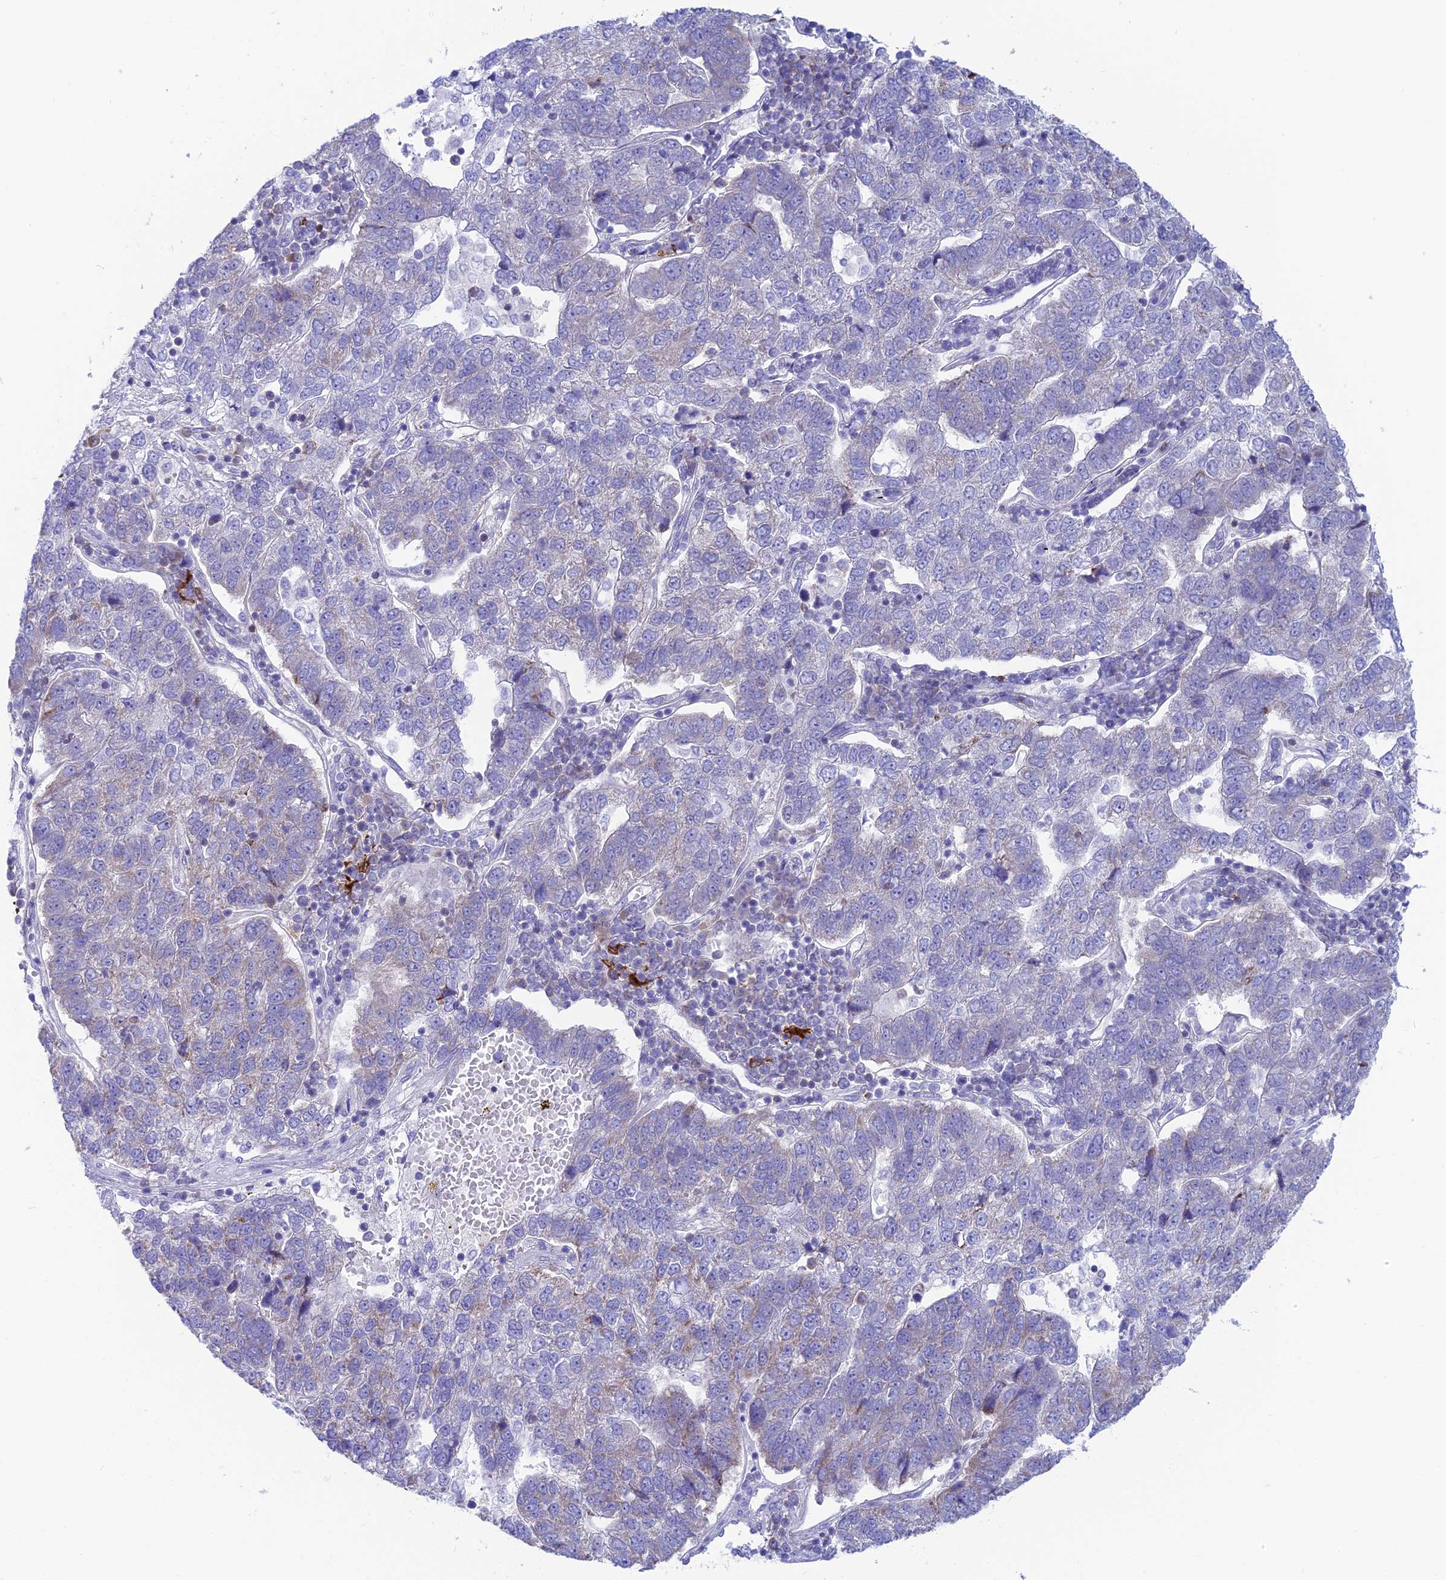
{"staining": {"intensity": "weak", "quantity": "<25%", "location": "cytoplasmic/membranous"}, "tissue": "pancreatic cancer", "cell_type": "Tumor cells", "image_type": "cancer", "snomed": [{"axis": "morphology", "description": "Adenocarcinoma, NOS"}, {"axis": "topography", "description": "Pancreas"}], "caption": "IHC image of human pancreatic cancer stained for a protein (brown), which reveals no positivity in tumor cells.", "gene": "LZTFL1", "patient": {"sex": "female", "age": 61}}